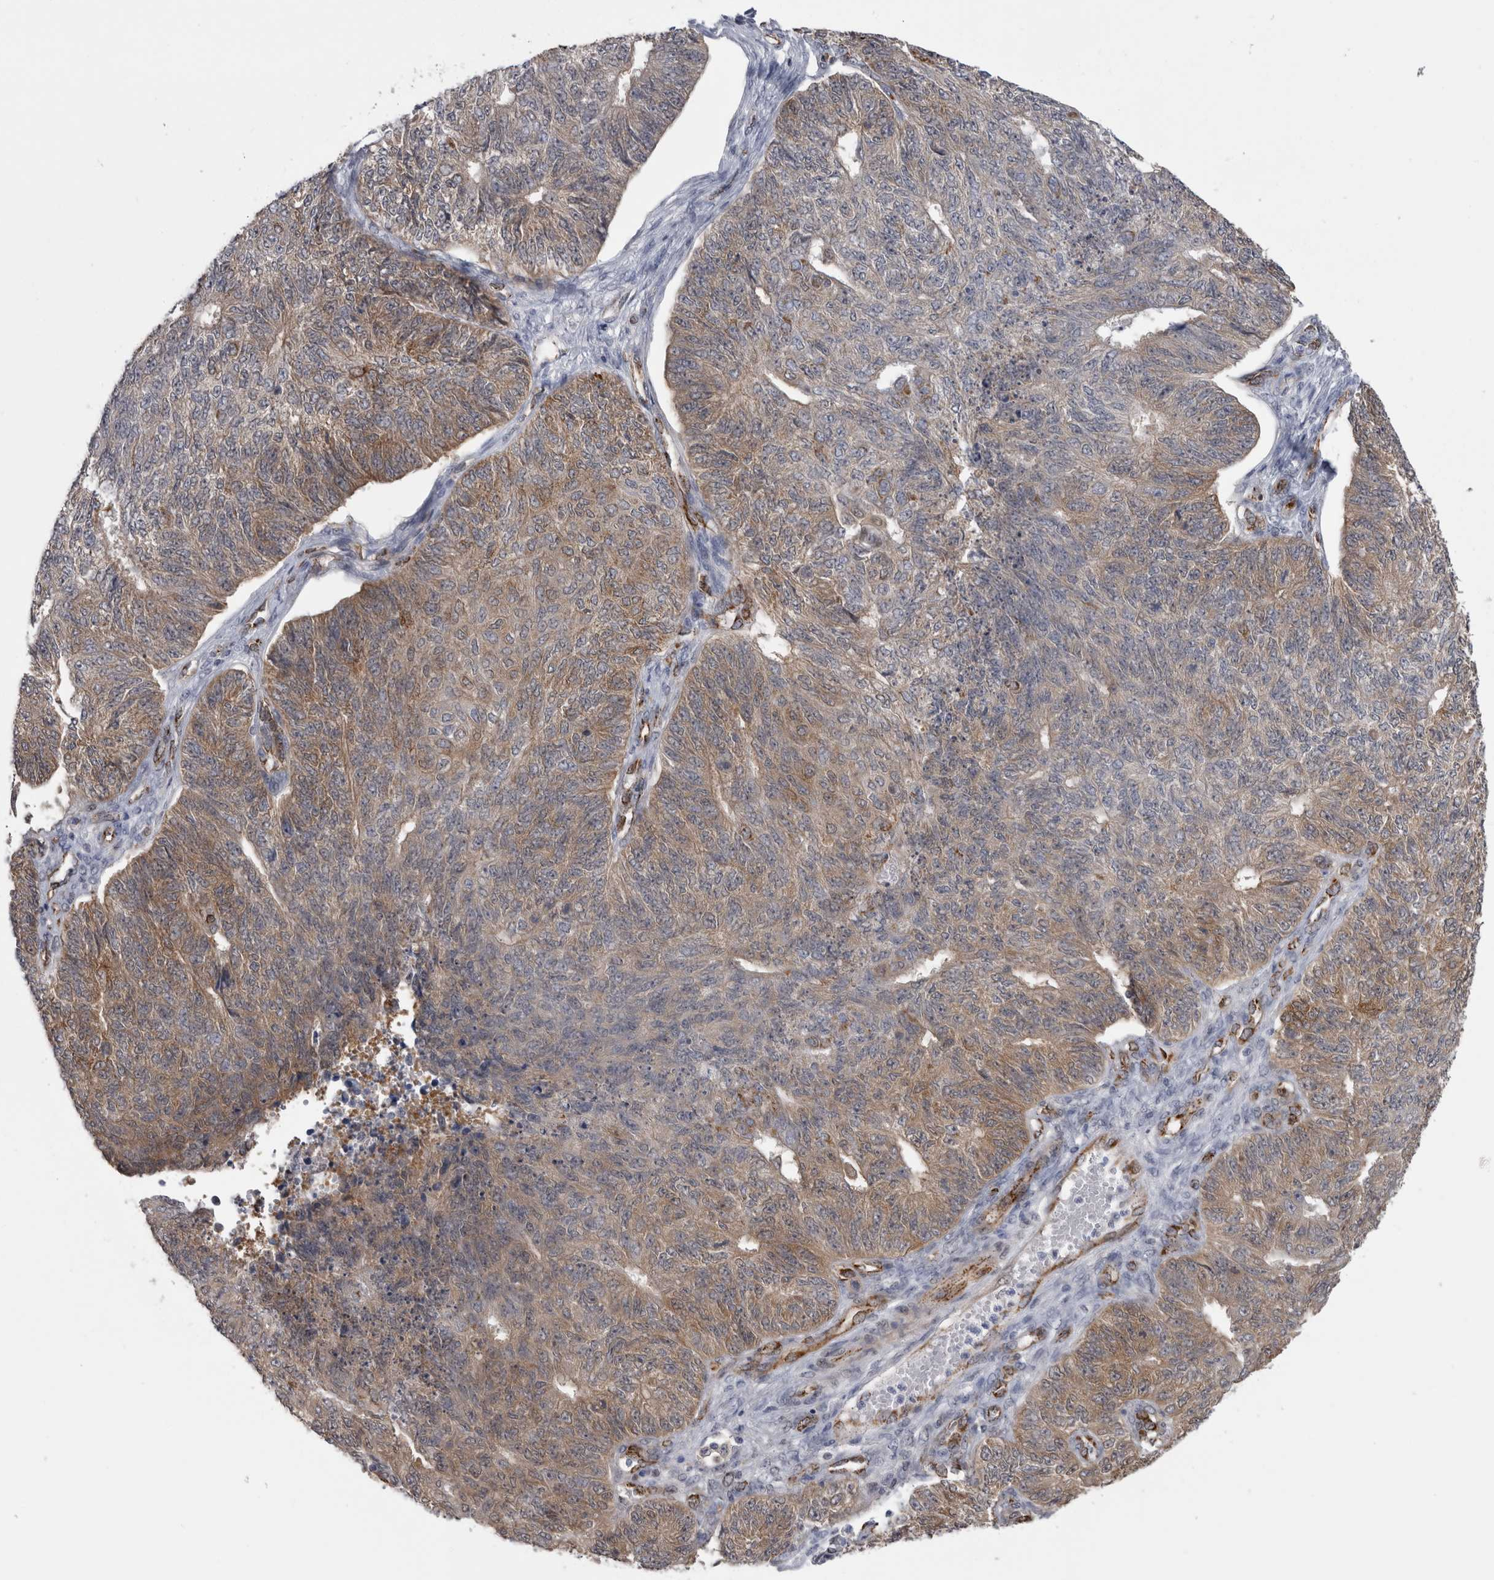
{"staining": {"intensity": "weak", "quantity": ">75%", "location": "cytoplasmic/membranous"}, "tissue": "endometrial cancer", "cell_type": "Tumor cells", "image_type": "cancer", "snomed": [{"axis": "morphology", "description": "Adenocarcinoma, NOS"}, {"axis": "topography", "description": "Endometrium"}], "caption": "This is an image of IHC staining of endometrial cancer (adenocarcinoma), which shows weak staining in the cytoplasmic/membranous of tumor cells.", "gene": "ACOT7", "patient": {"sex": "female", "age": 32}}